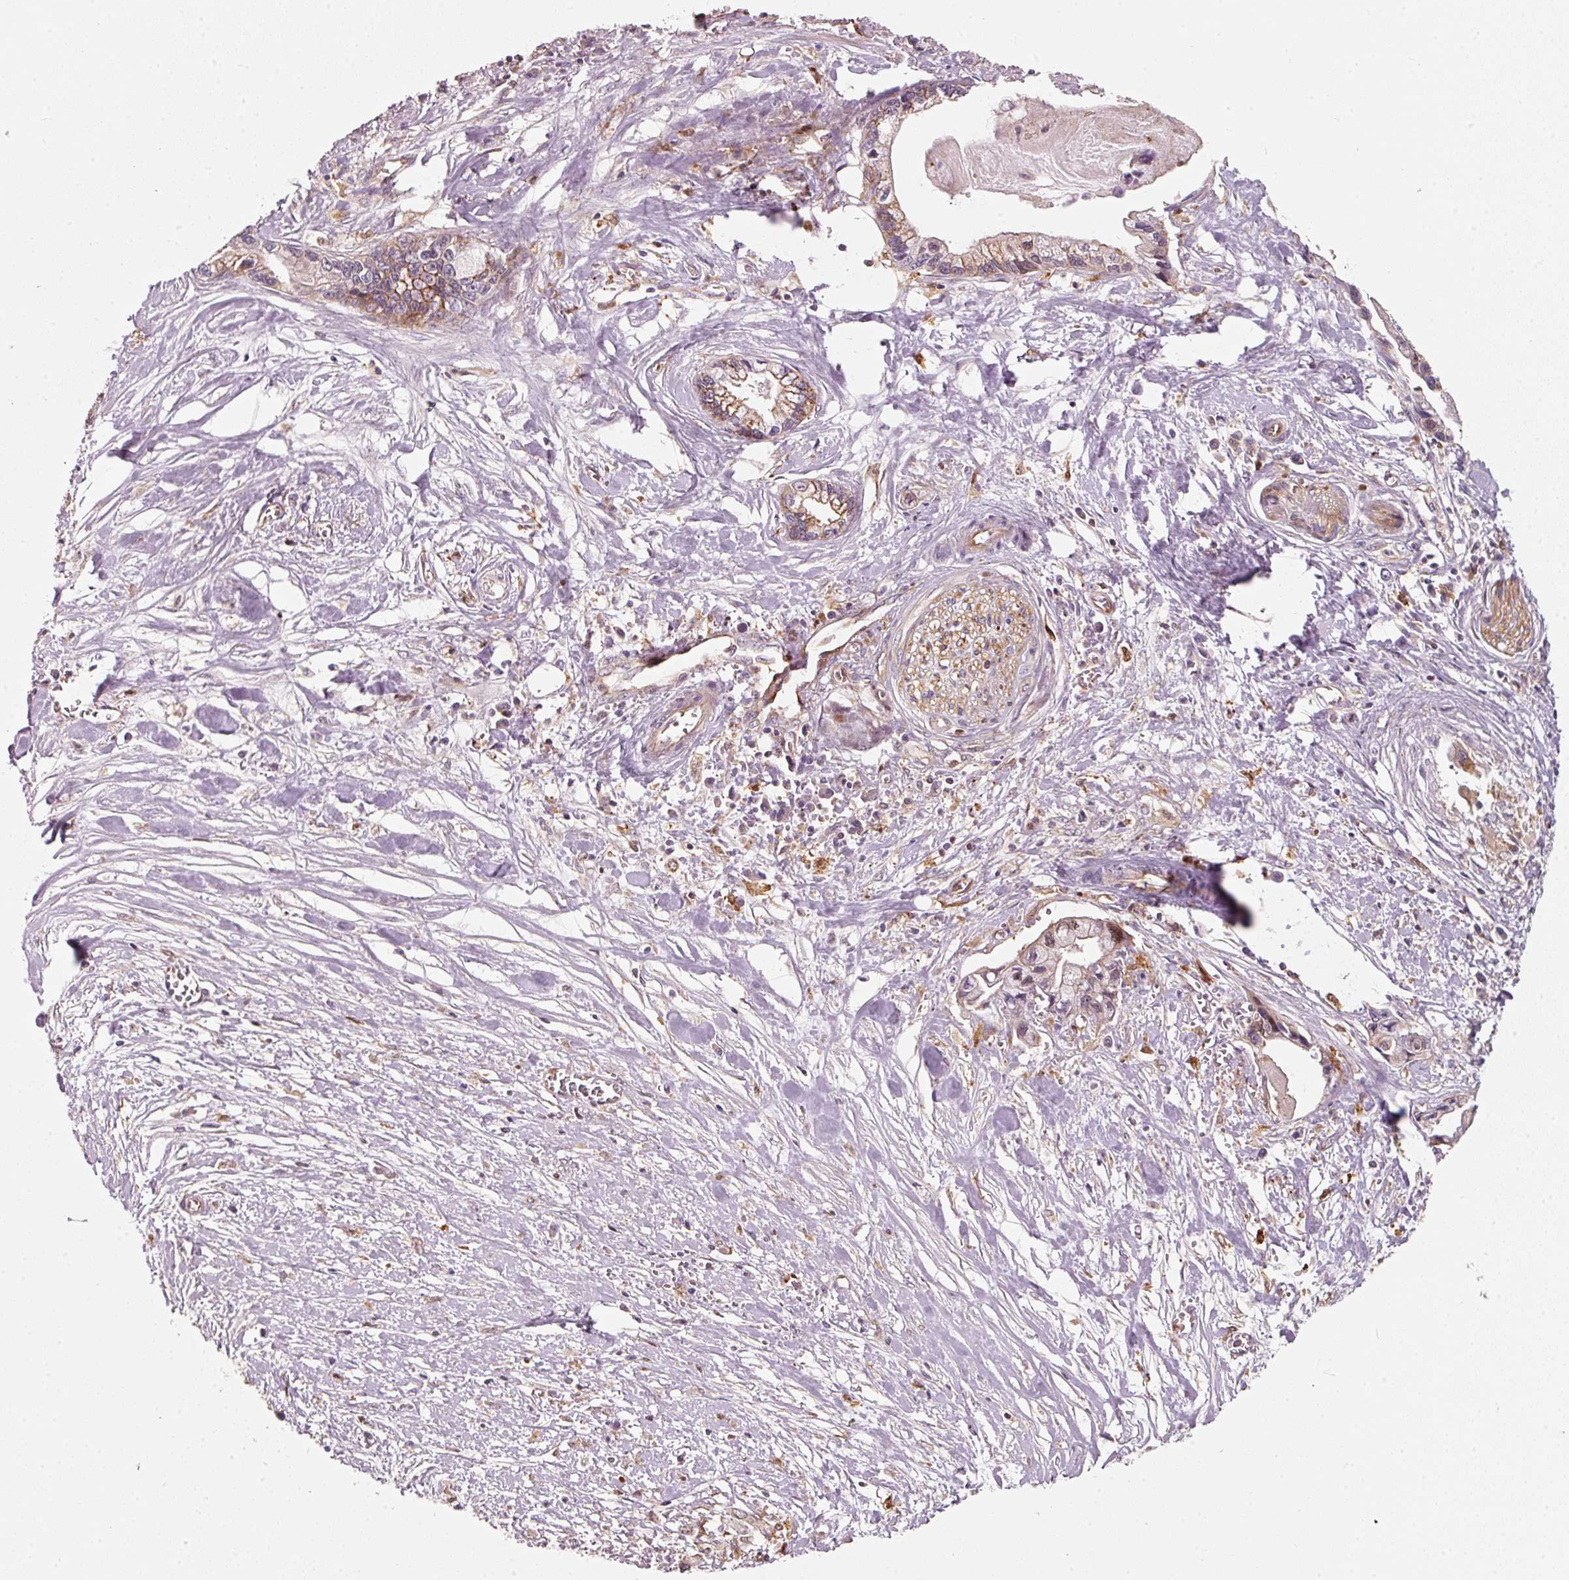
{"staining": {"intensity": "weak", "quantity": "25%-75%", "location": "cytoplasmic/membranous"}, "tissue": "pancreatic cancer", "cell_type": "Tumor cells", "image_type": "cancer", "snomed": [{"axis": "morphology", "description": "Adenocarcinoma, NOS"}, {"axis": "topography", "description": "Pancreas"}], "caption": "Adenocarcinoma (pancreatic) stained with a protein marker displays weak staining in tumor cells.", "gene": "IQGAP2", "patient": {"sex": "male", "age": 61}}